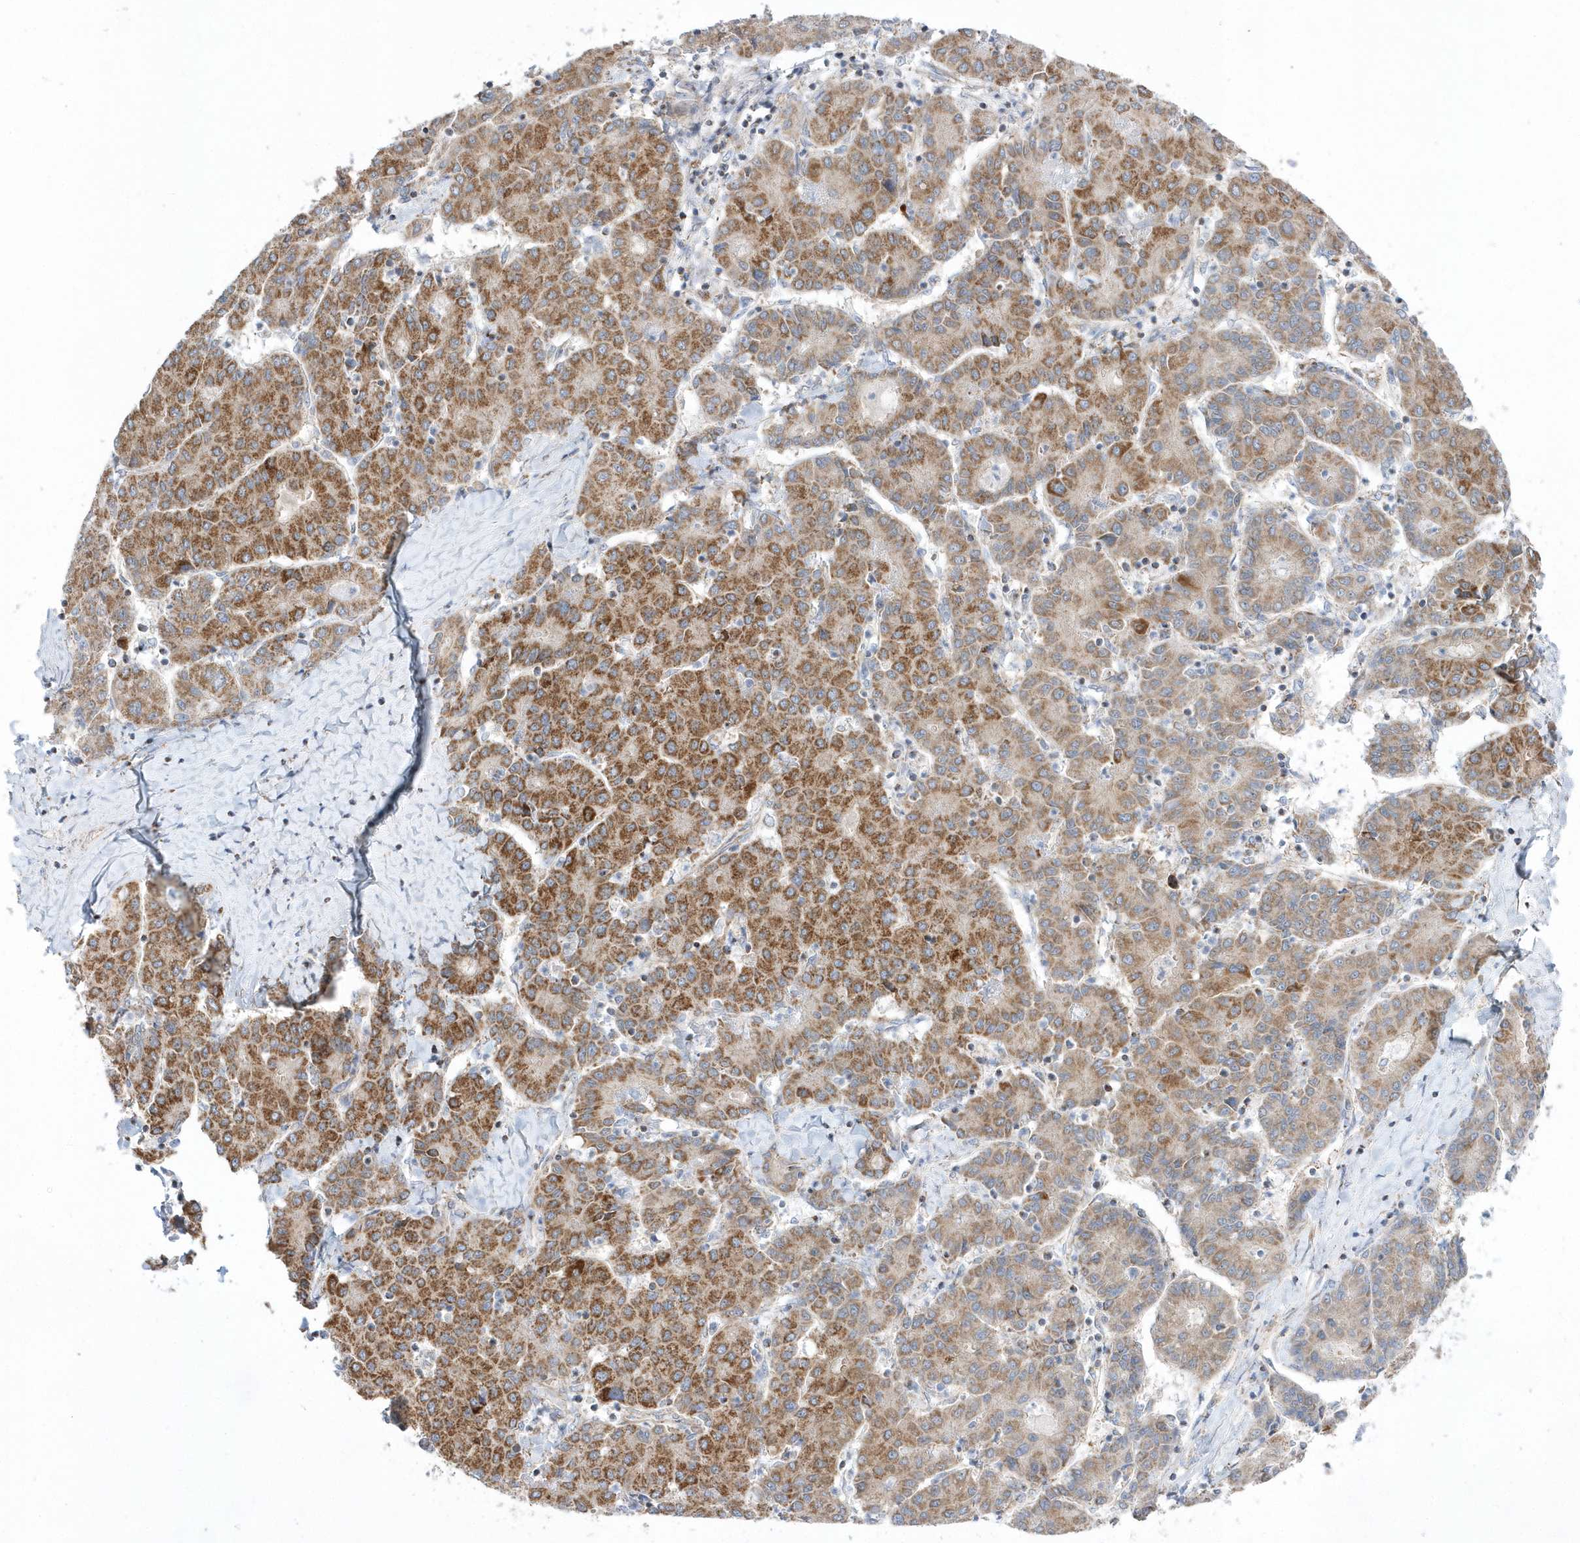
{"staining": {"intensity": "moderate", "quantity": ">75%", "location": "cytoplasmic/membranous"}, "tissue": "liver cancer", "cell_type": "Tumor cells", "image_type": "cancer", "snomed": [{"axis": "morphology", "description": "Carcinoma, Hepatocellular, NOS"}, {"axis": "topography", "description": "Liver"}], "caption": "Moderate cytoplasmic/membranous protein positivity is identified in about >75% of tumor cells in hepatocellular carcinoma (liver). (Stains: DAB in brown, nuclei in blue, Microscopy: brightfield microscopy at high magnification).", "gene": "OPA1", "patient": {"sex": "male", "age": 65}}